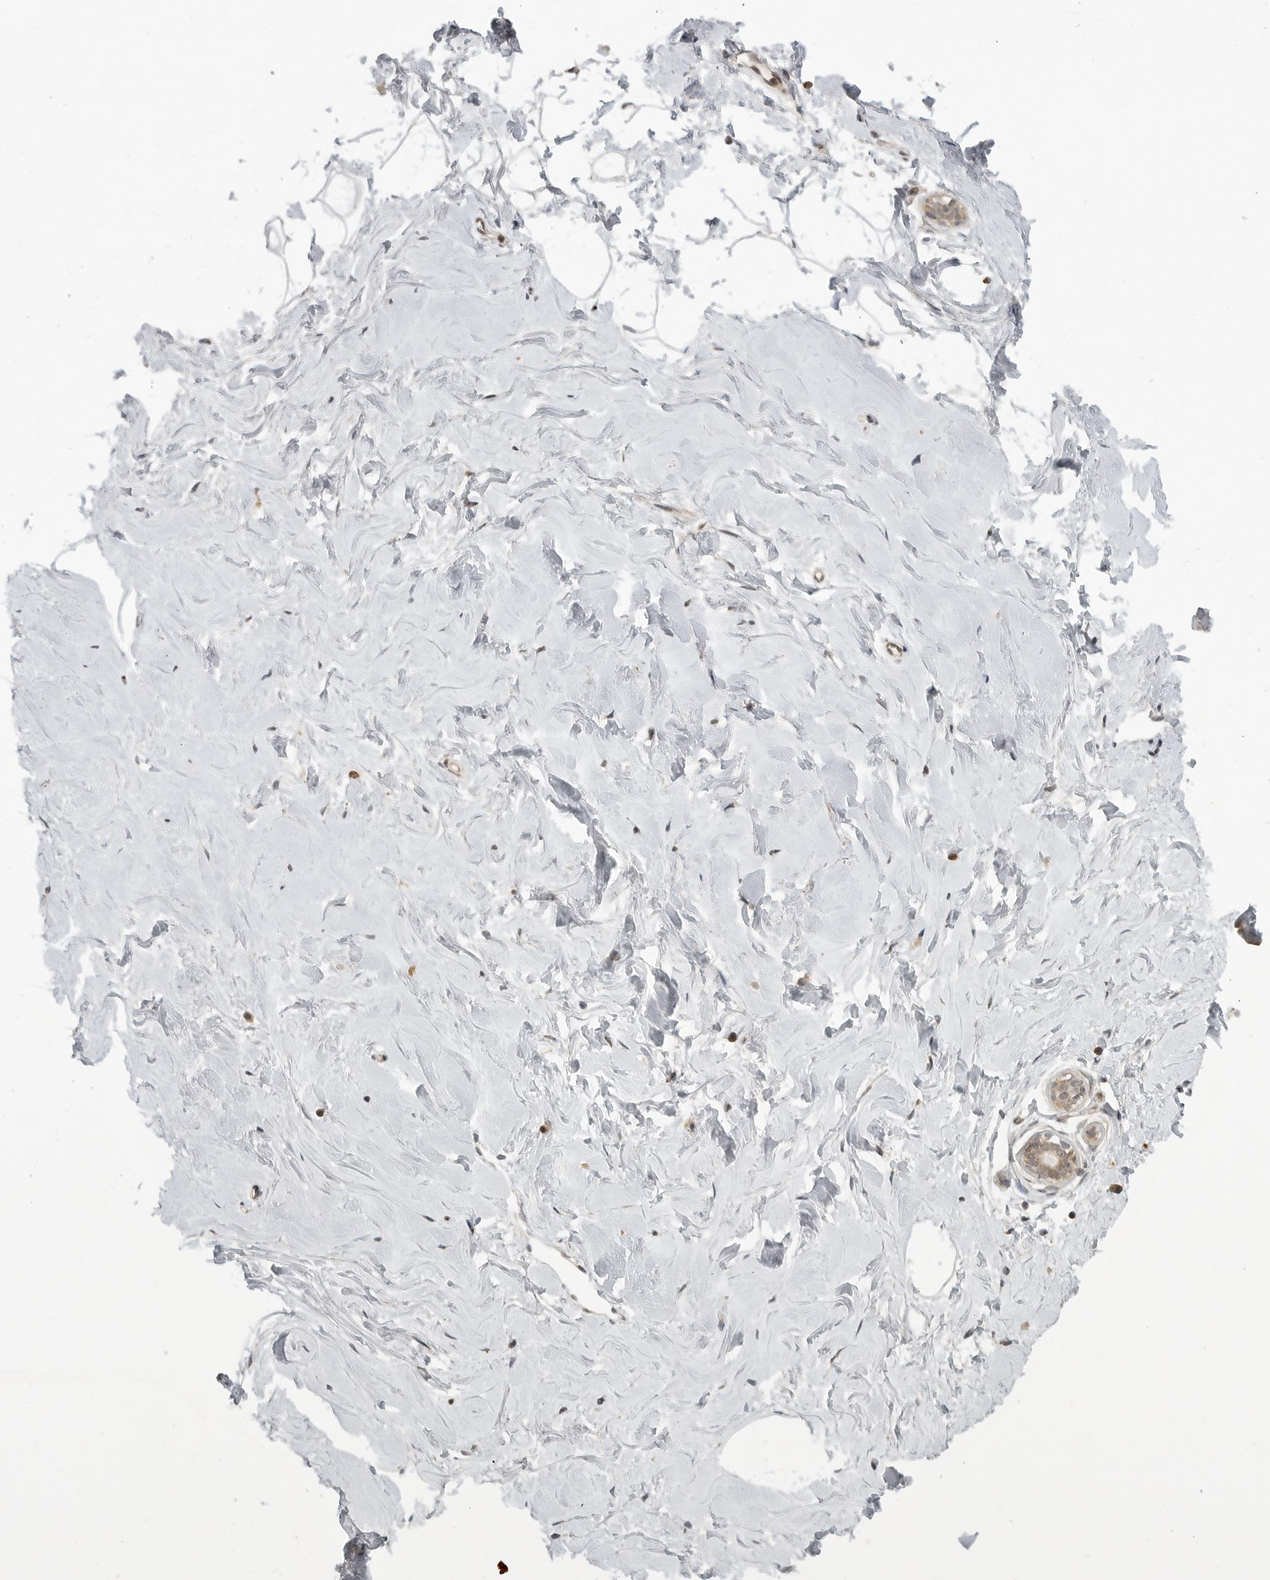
{"staining": {"intensity": "negative", "quantity": "none", "location": "none"}, "tissue": "breast", "cell_type": "Adipocytes", "image_type": "normal", "snomed": [{"axis": "morphology", "description": "Normal tissue, NOS"}, {"axis": "morphology", "description": "Adenoma, NOS"}, {"axis": "topography", "description": "Breast"}], "caption": "Immunohistochemistry micrograph of normal breast stained for a protein (brown), which demonstrates no positivity in adipocytes.", "gene": "CEP295NL", "patient": {"sex": "female", "age": 23}}